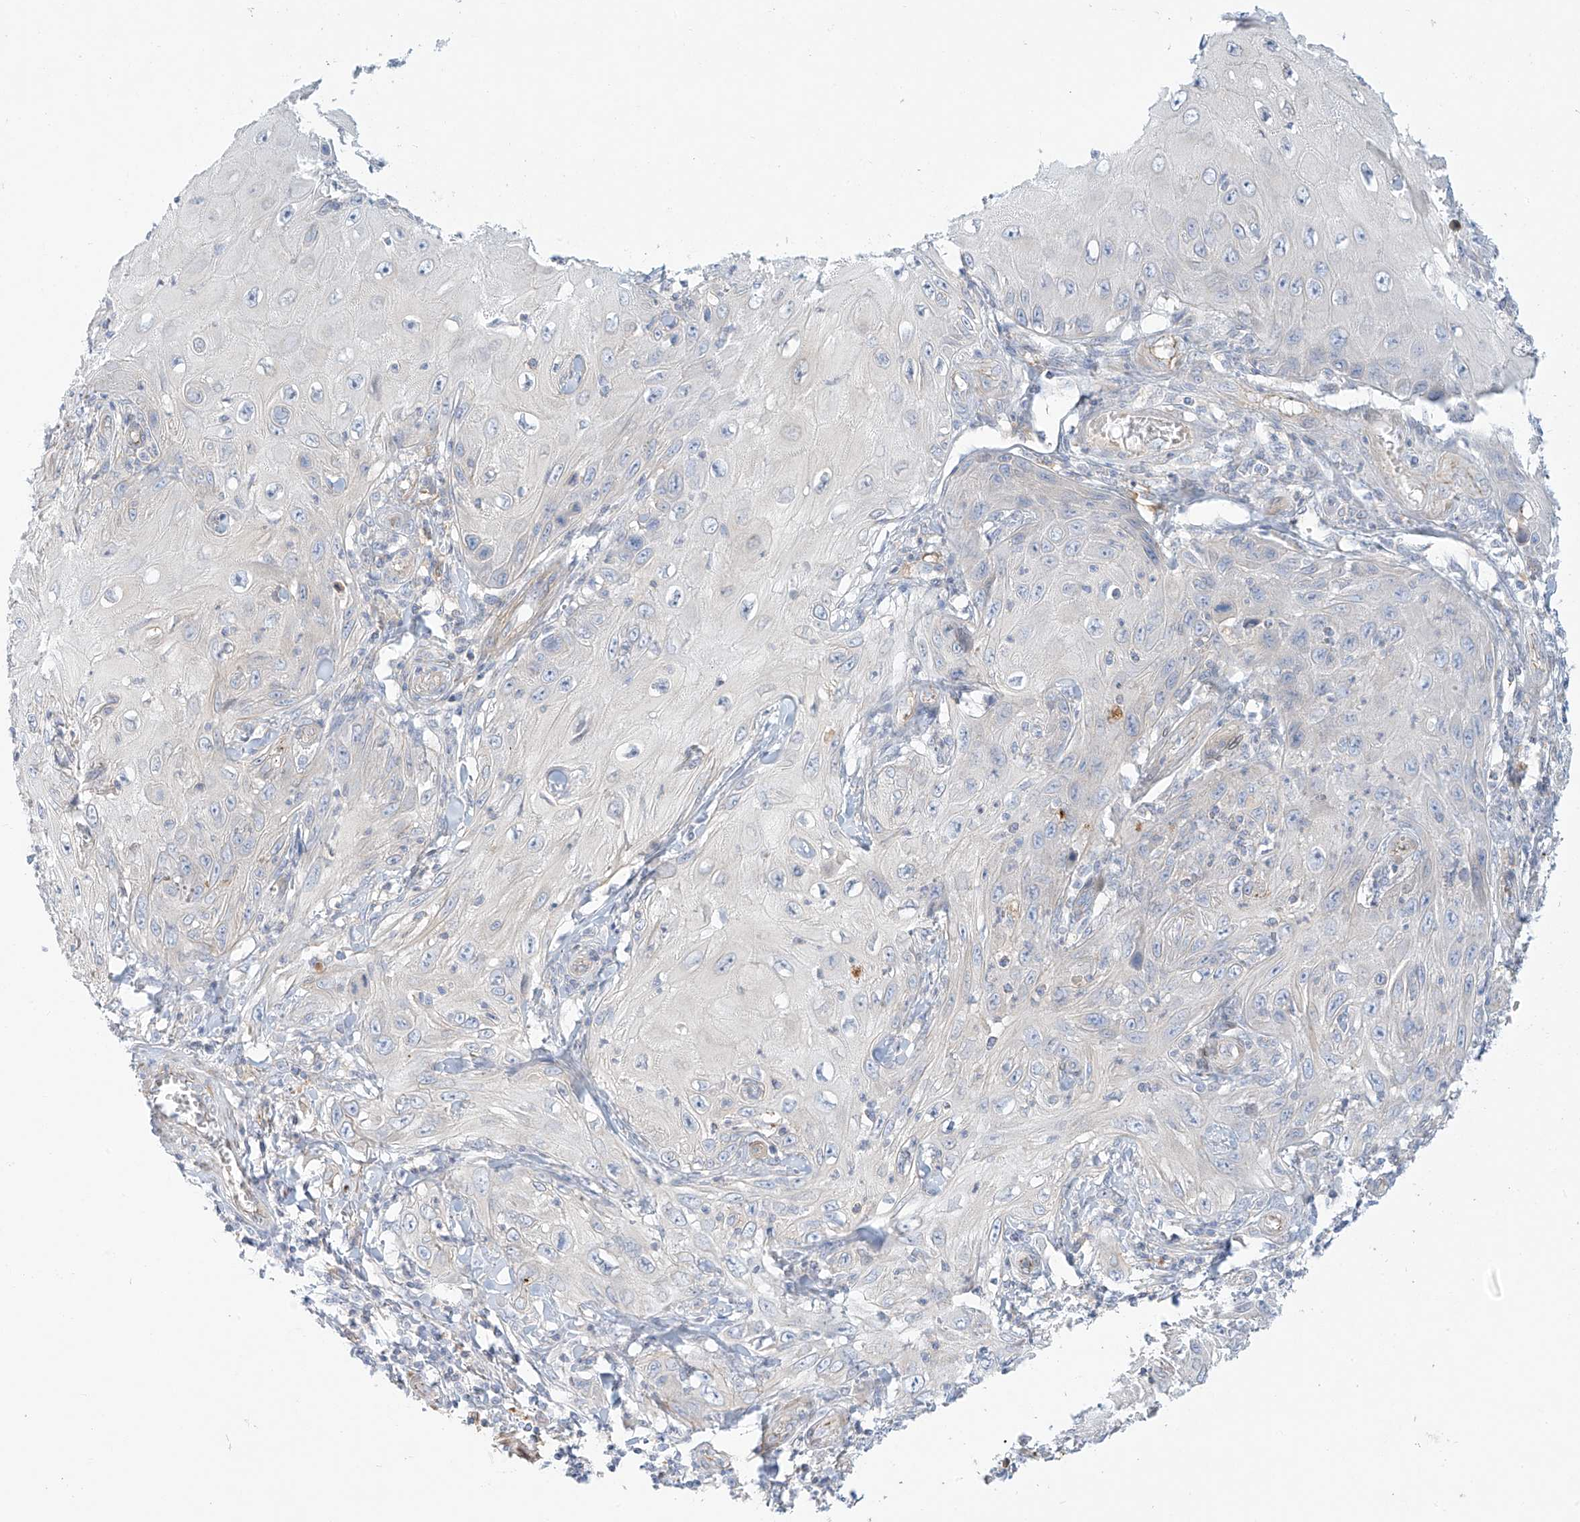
{"staining": {"intensity": "negative", "quantity": "none", "location": "none"}, "tissue": "skin cancer", "cell_type": "Tumor cells", "image_type": "cancer", "snomed": [{"axis": "morphology", "description": "Squamous cell carcinoma, NOS"}, {"axis": "topography", "description": "Skin"}], "caption": "IHC of human skin squamous cell carcinoma demonstrates no positivity in tumor cells.", "gene": "PCYOX1", "patient": {"sex": "female", "age": 73}}